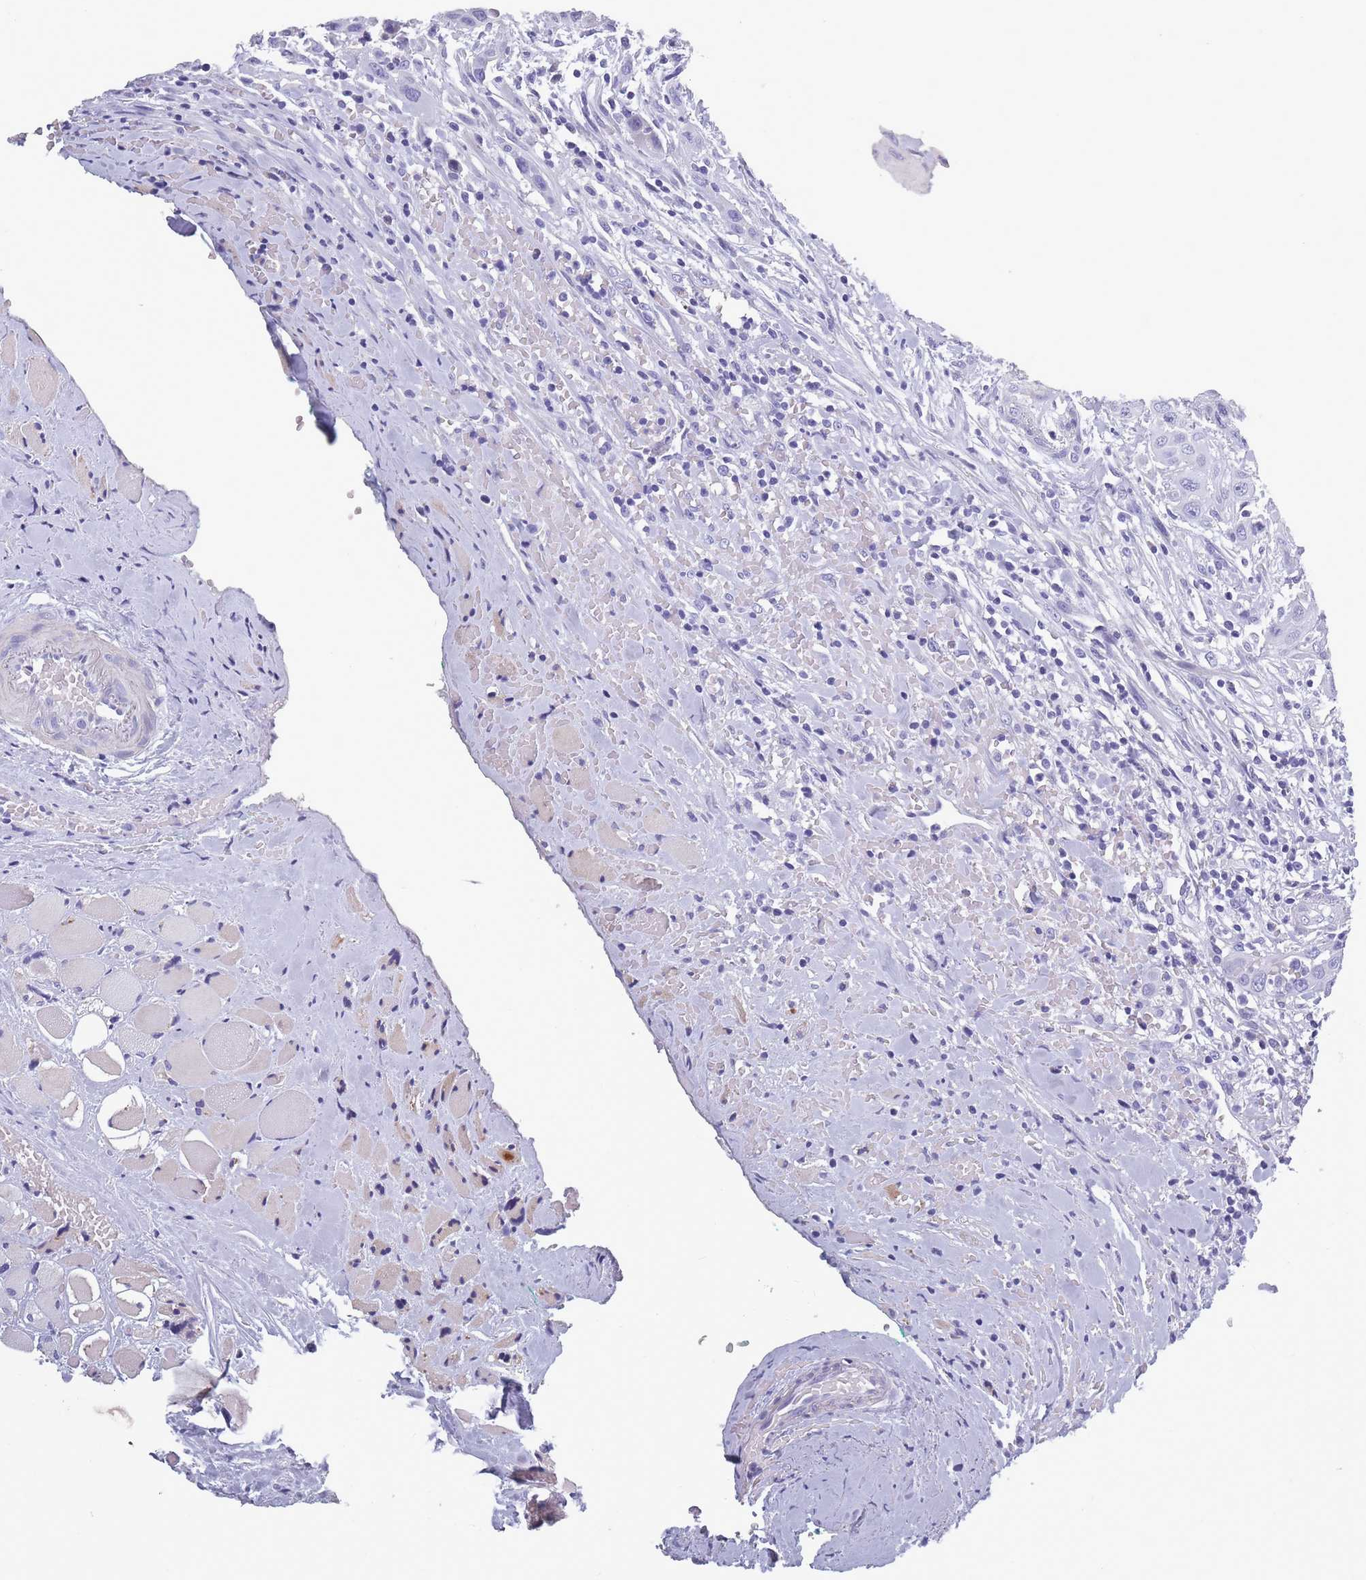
{"staining": {"intensity": "negative", "quantity": "none", "location": "none"}, "tissue": "head and neck cancer", "cell_type": "Tumor cells", "image_type": "cancer", "snomed": [{"axis": "morphology", "description": "Squamous cell carcinoma, NOS"}, {"axis": "topography", "description": "Head-Neck"}], "caption": "The IHC micrograph has no significant staining in tumor cells of head and neck cancer tissue.", "gene": "OR4C5", "patient": {"sex": "male", "age": 81}}